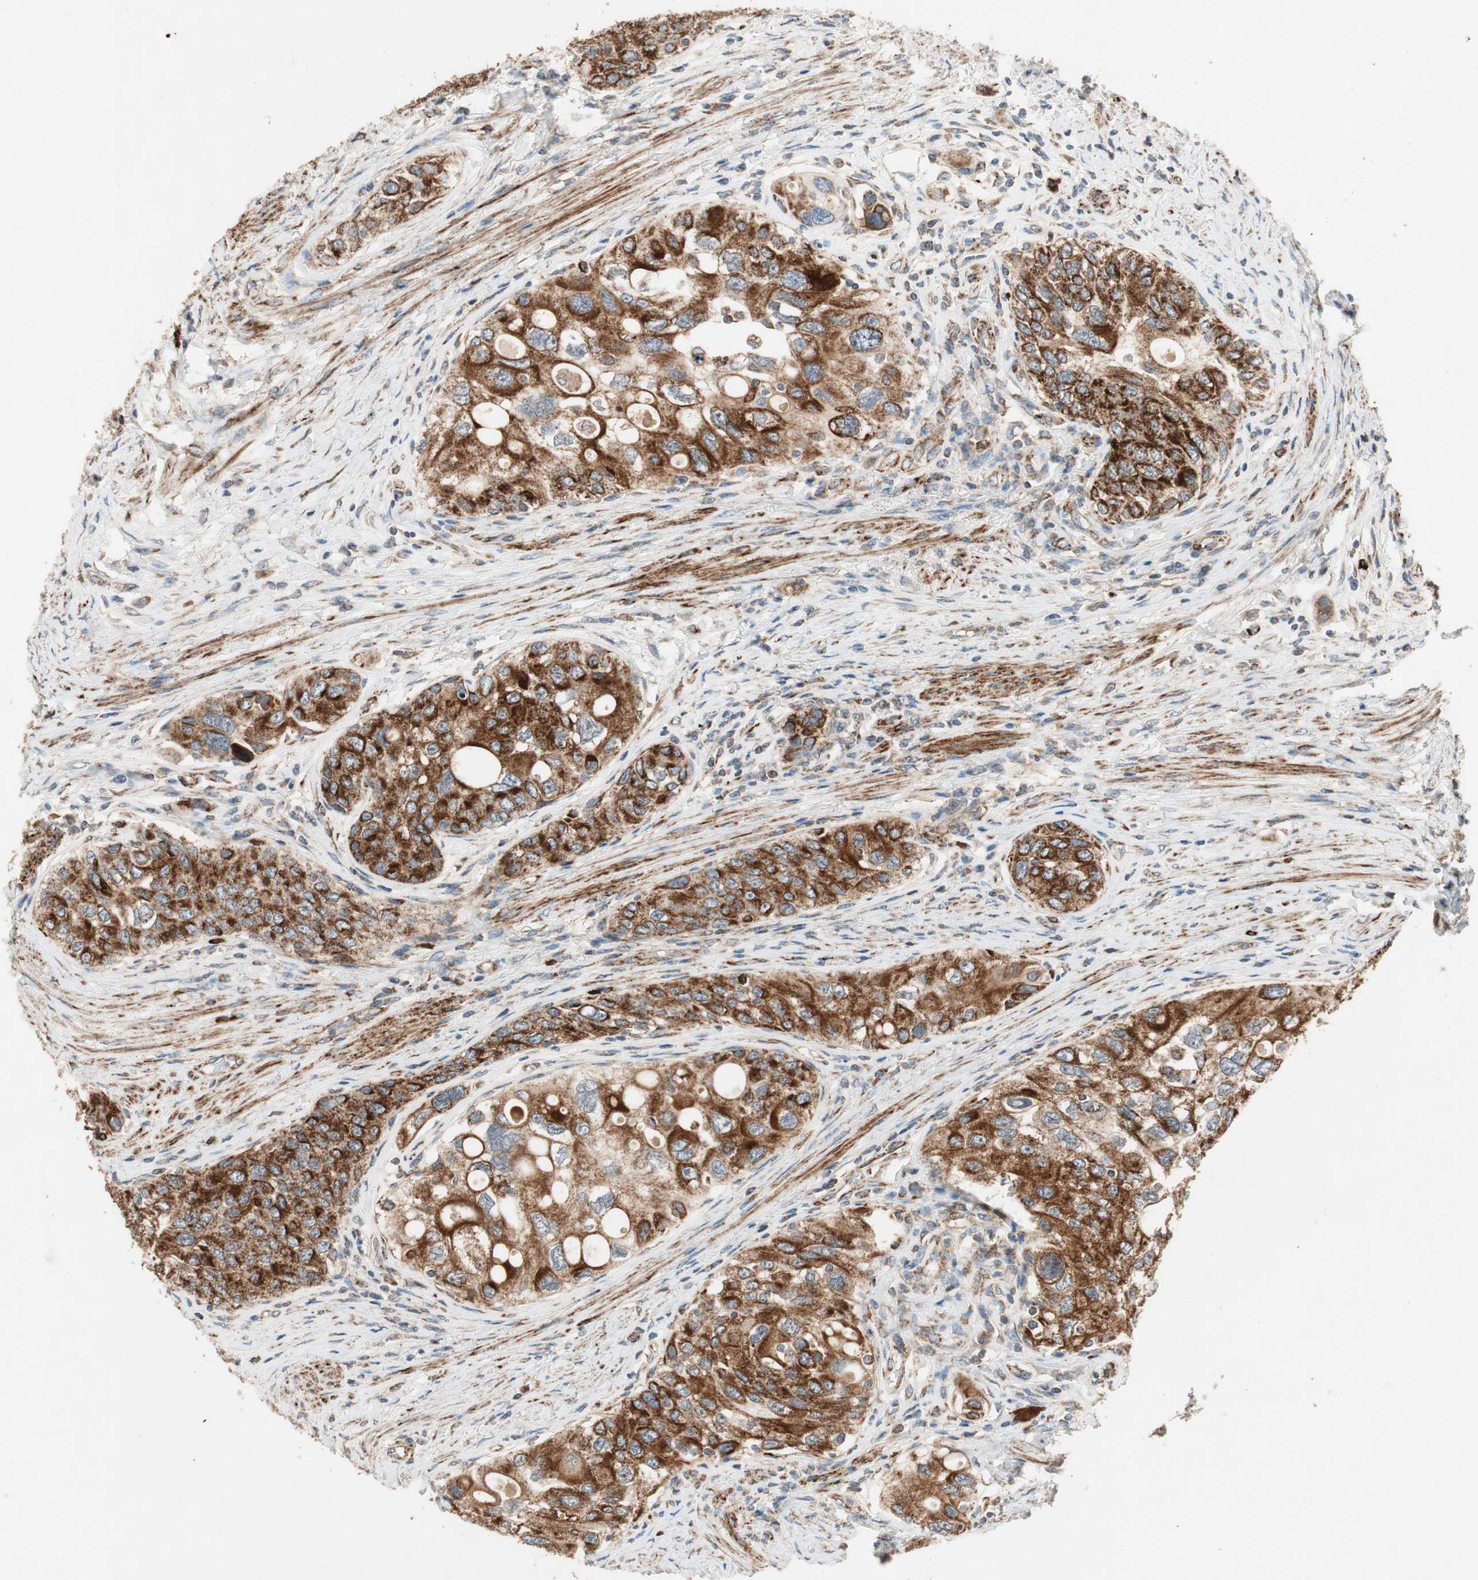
{"staining": {"intensity": "strong", "quantity": ">75%", "location": "cytoplasmic/membranous"}, "tissue": "urothelial cancer", "cell_type": "Tumor cells", "image_type": "cancer", "snomed": [{"axis": "morphology", "description": "Urothelial carcinoma, High grade"}, {"axis": "topography", "description": "Urinary bladder"}], "caption": "DAB immunohistochemical staining of urothelial cancer displays strong cytoplasmic/membranous protein positivity in approximately >75% of tumor cells.", "gene": "AKAP1", "patient": {"sex": "female", "age": 56}}